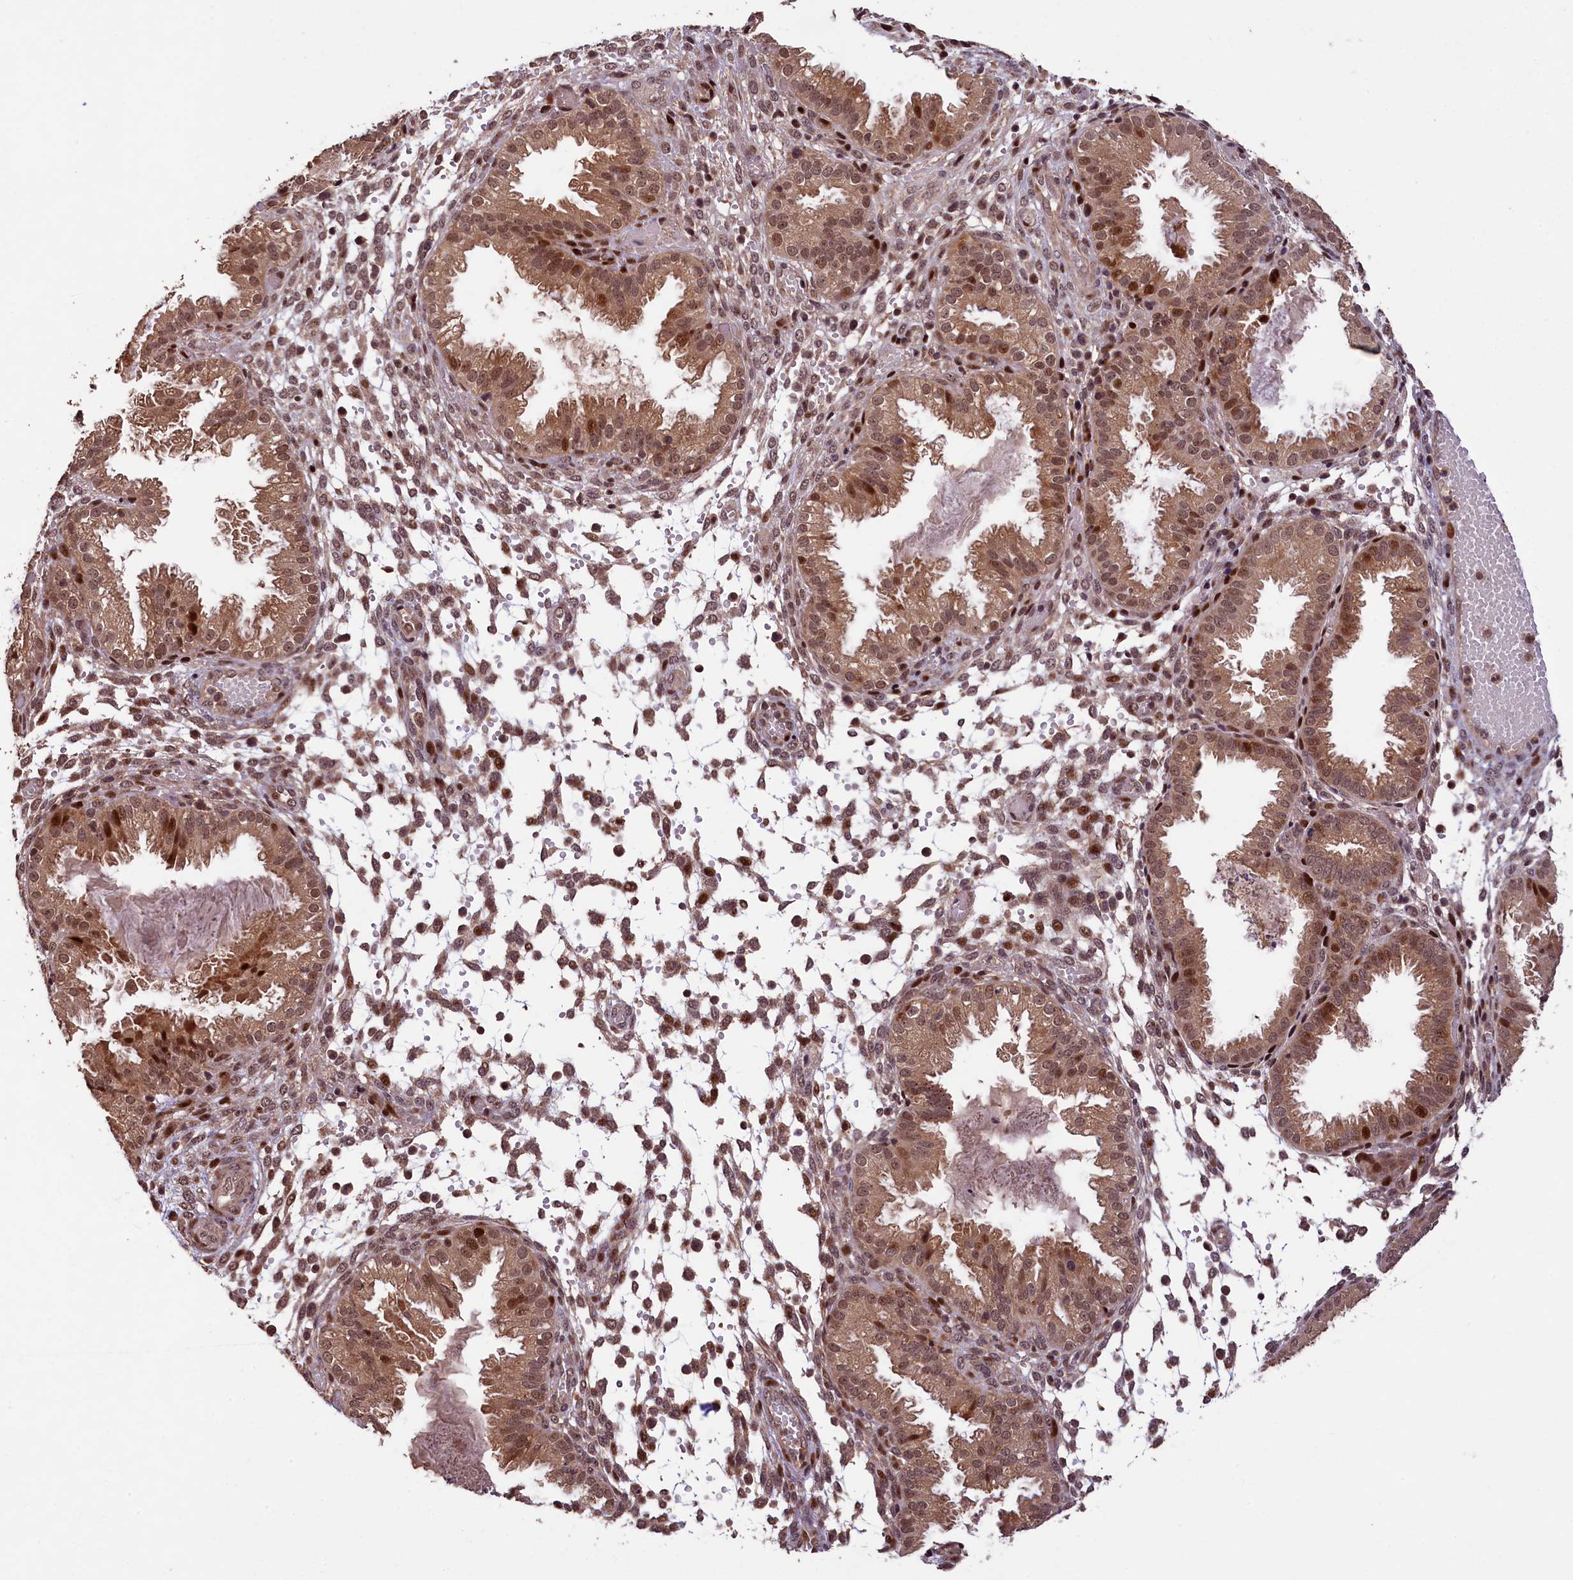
{"staining": {"intensity": "moderate", "quantity": "25%-75%", "location": "cytoplasmic/membranous,nuclear"}, "tissue": "endometrium", "cell_type": "Cells in endometrial stroma", "image_type": "normal", "snomed": [{"axis": "morphology", "description": "Normal tissue, NOS"}, {"axis": "topography", "description": "Endometrium"}], "caption": "IHC photomicrograph of unremarkable endometrium: endometrium stained using IHC displays medium levels of moderate protein expression localized specifically in the cytoplasmic/membranous,nuclear of cells in endometrial stroma, appearing as a cytoplasmic/membranous,nuclear brown color.", "gene": "PHAF1", "patient": {"sex": "female", "age": 33}}